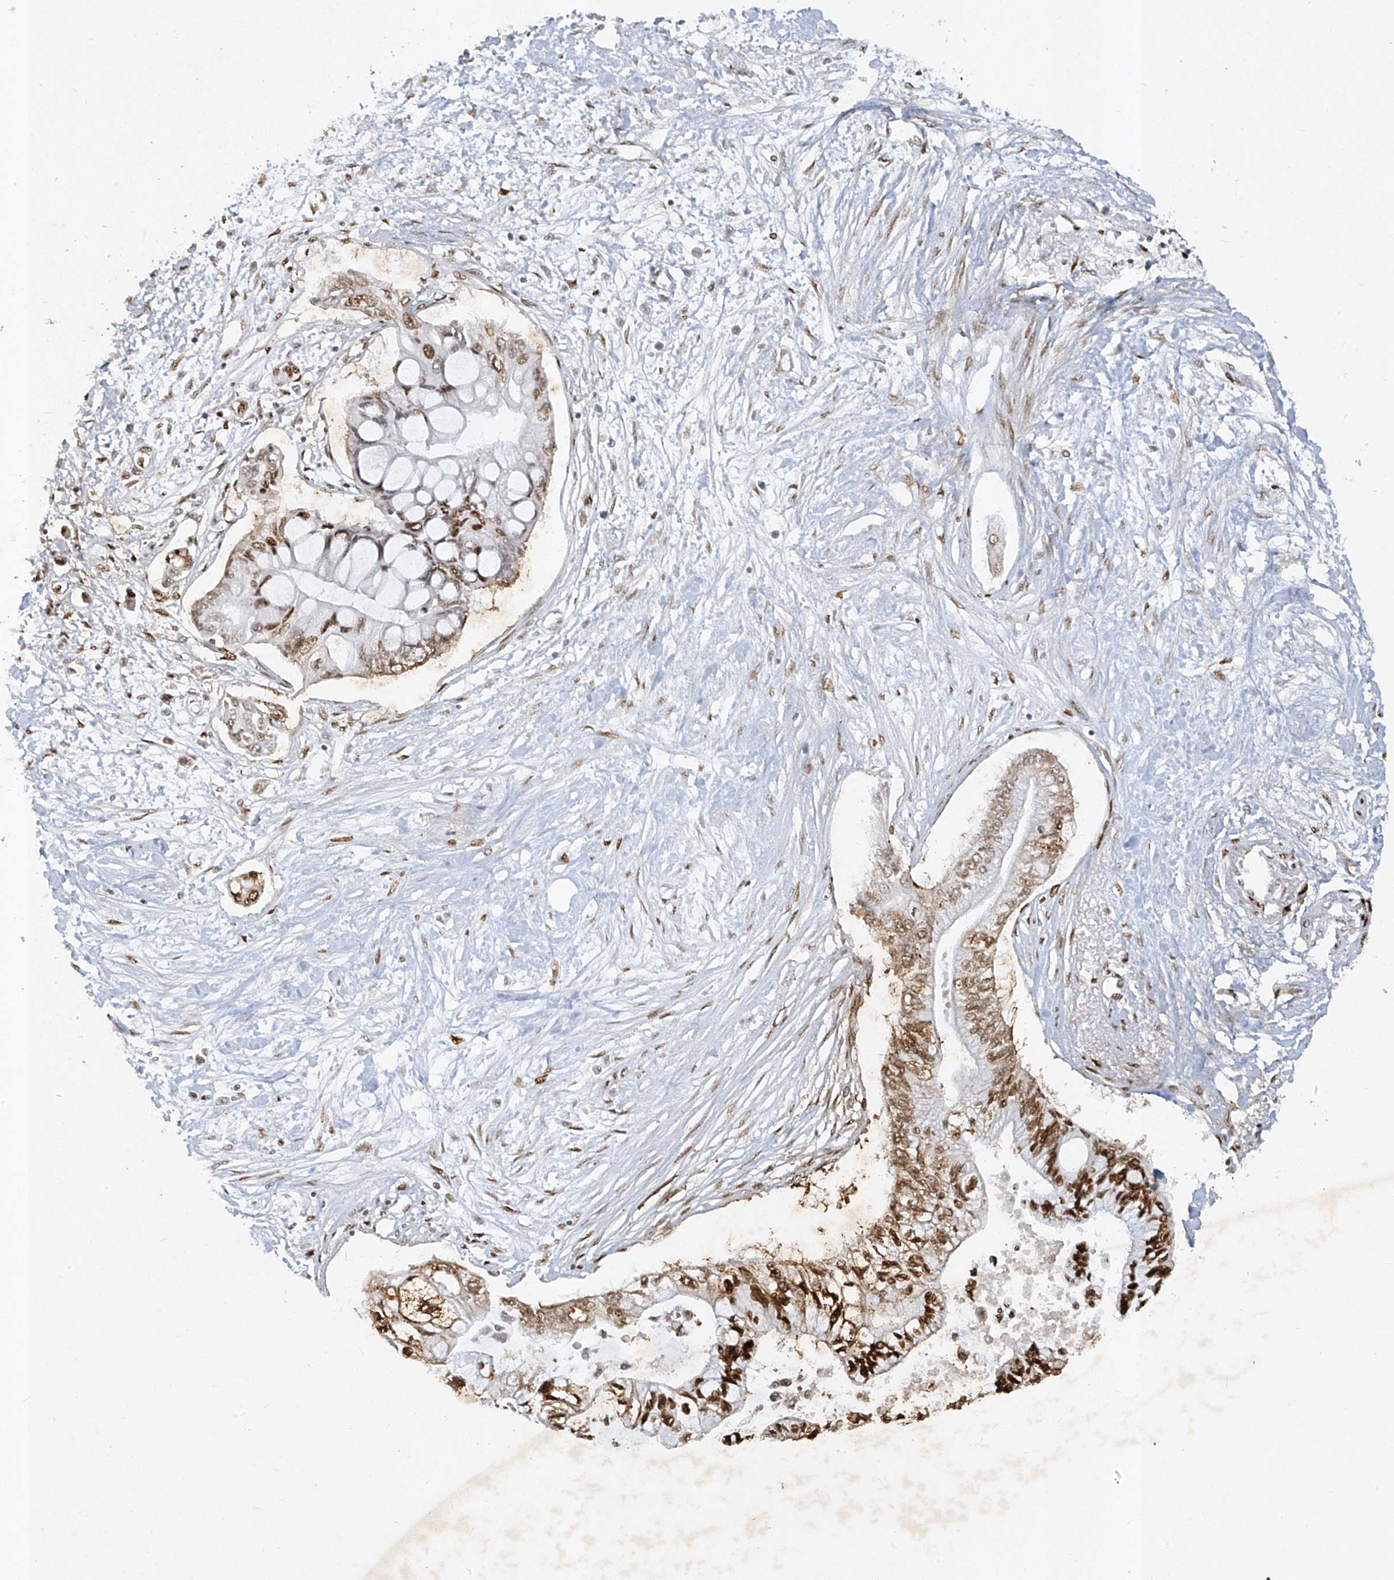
{"staining": {"intensity": "moderate", "quantity": ">75%", "location": "nuclear"}, "tissue": "pancreatic cancer", "cell_type": "Tumor cells", "image_type": "cancer", "snomed": [{"axis": "morphology", "description": "Adenocarcinoma, NOS"}, {"axis": "topography", "description": "Pancreas"}], "caption": "Immunohistochemistry (IHC) histopathology image of human pancreatic adenocarcinoma stained for a protein (brown), which shows medium levels of moderate nuclear staining in approximately >75% of tumor cells.", "gene": "ATRIP", "patient": {"sex": "female", "age": 77}}